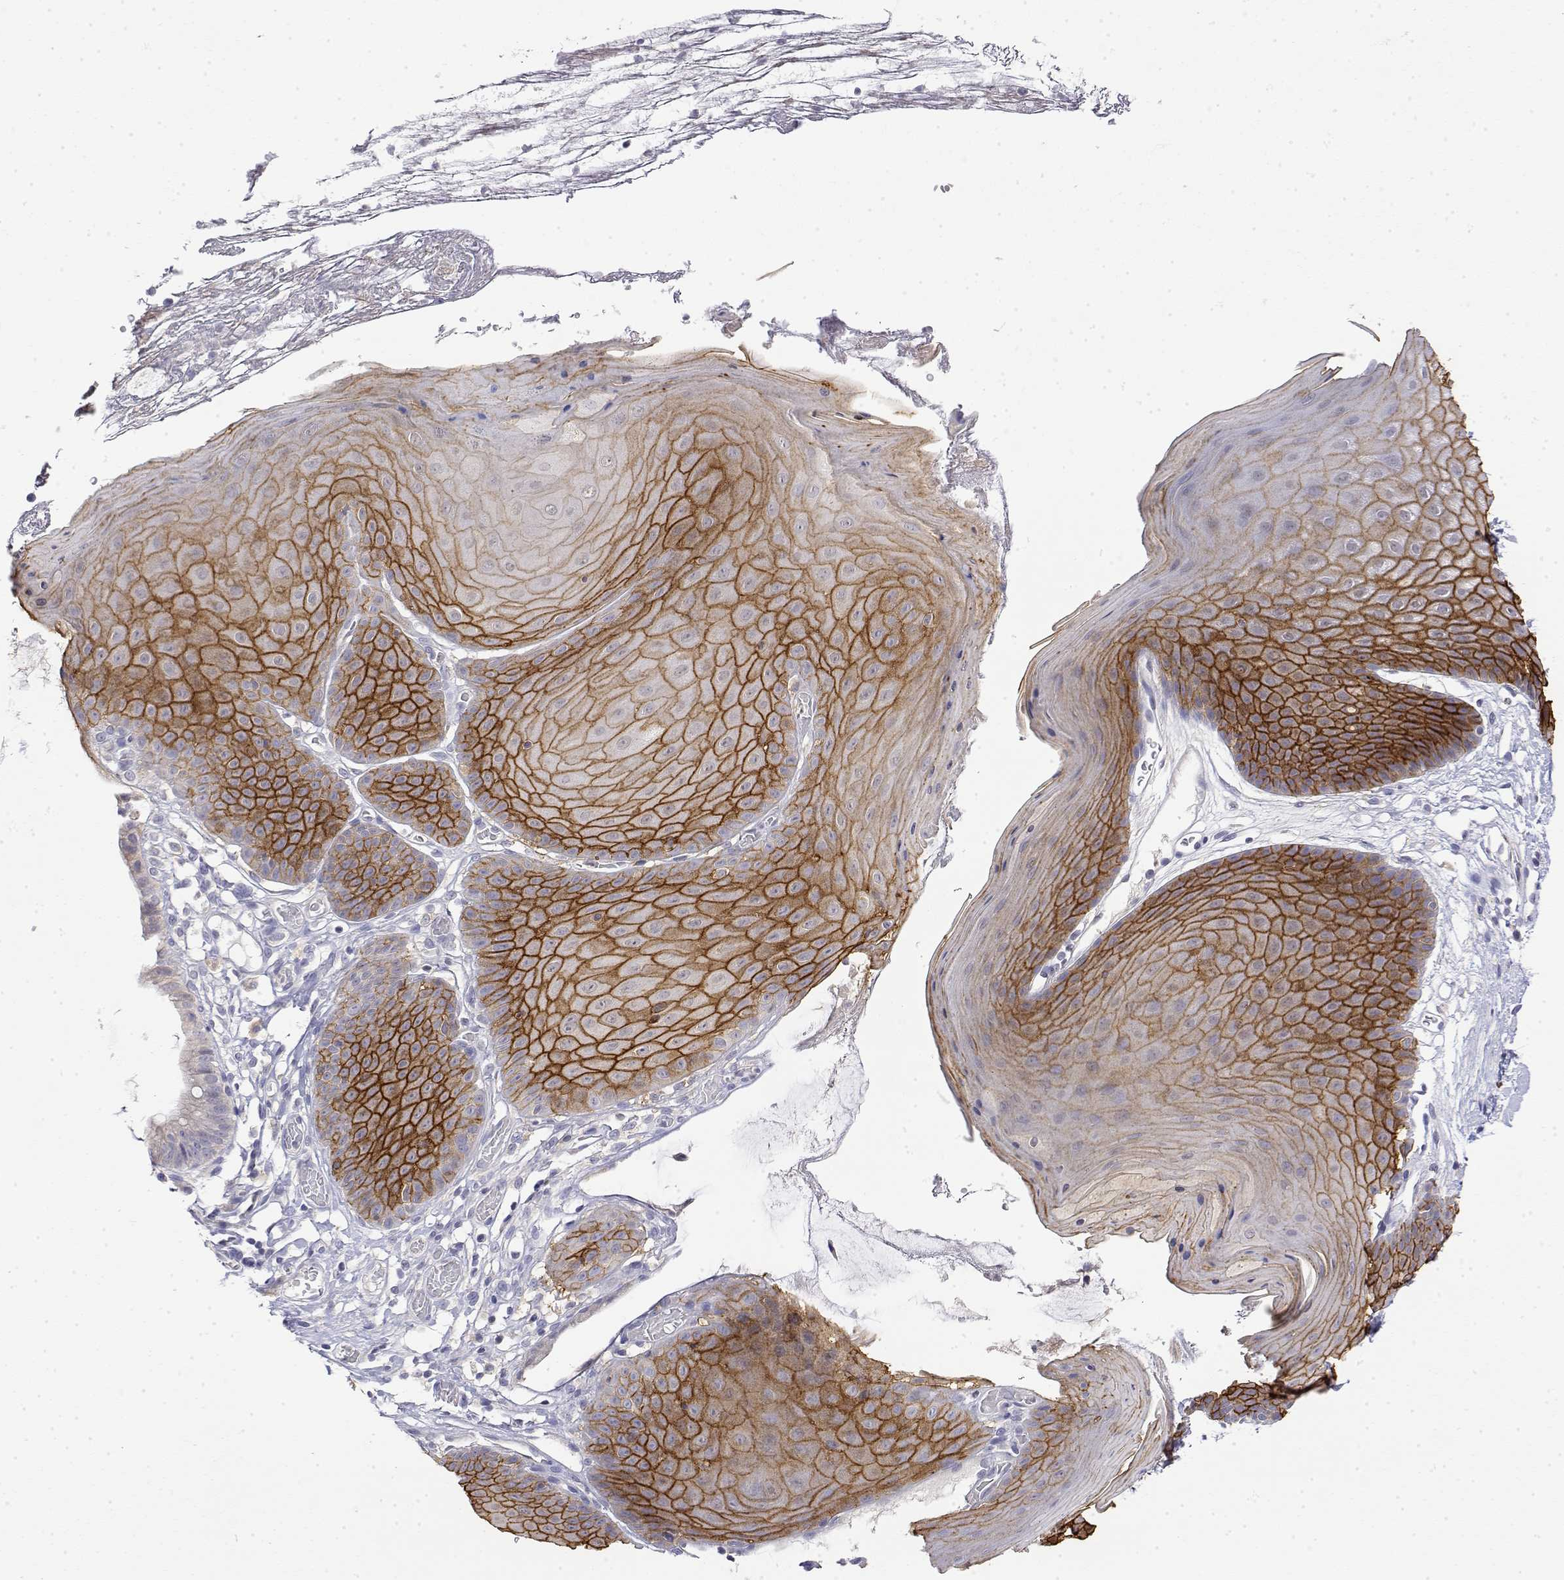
{"staining": {"intensity": "strong", "quantity": ">75%", "location": "cytoplasmic/membranous"}, "tissue": "skin", "cell_type": "Epidermal cells", "image_type": "normal", "snomed": [{"axis": "morphology", "description": "Normal tissue, NOS"}, {"axis": "topography", "description": "Anal"}], "caption": "Epidermal cells exhibit high levels of strong cytoplasmic/membranous staining in approximately >75% of cells in normal human skin.", "gene": "LY6D", "patient": {"sex": "male", "age": 53}}